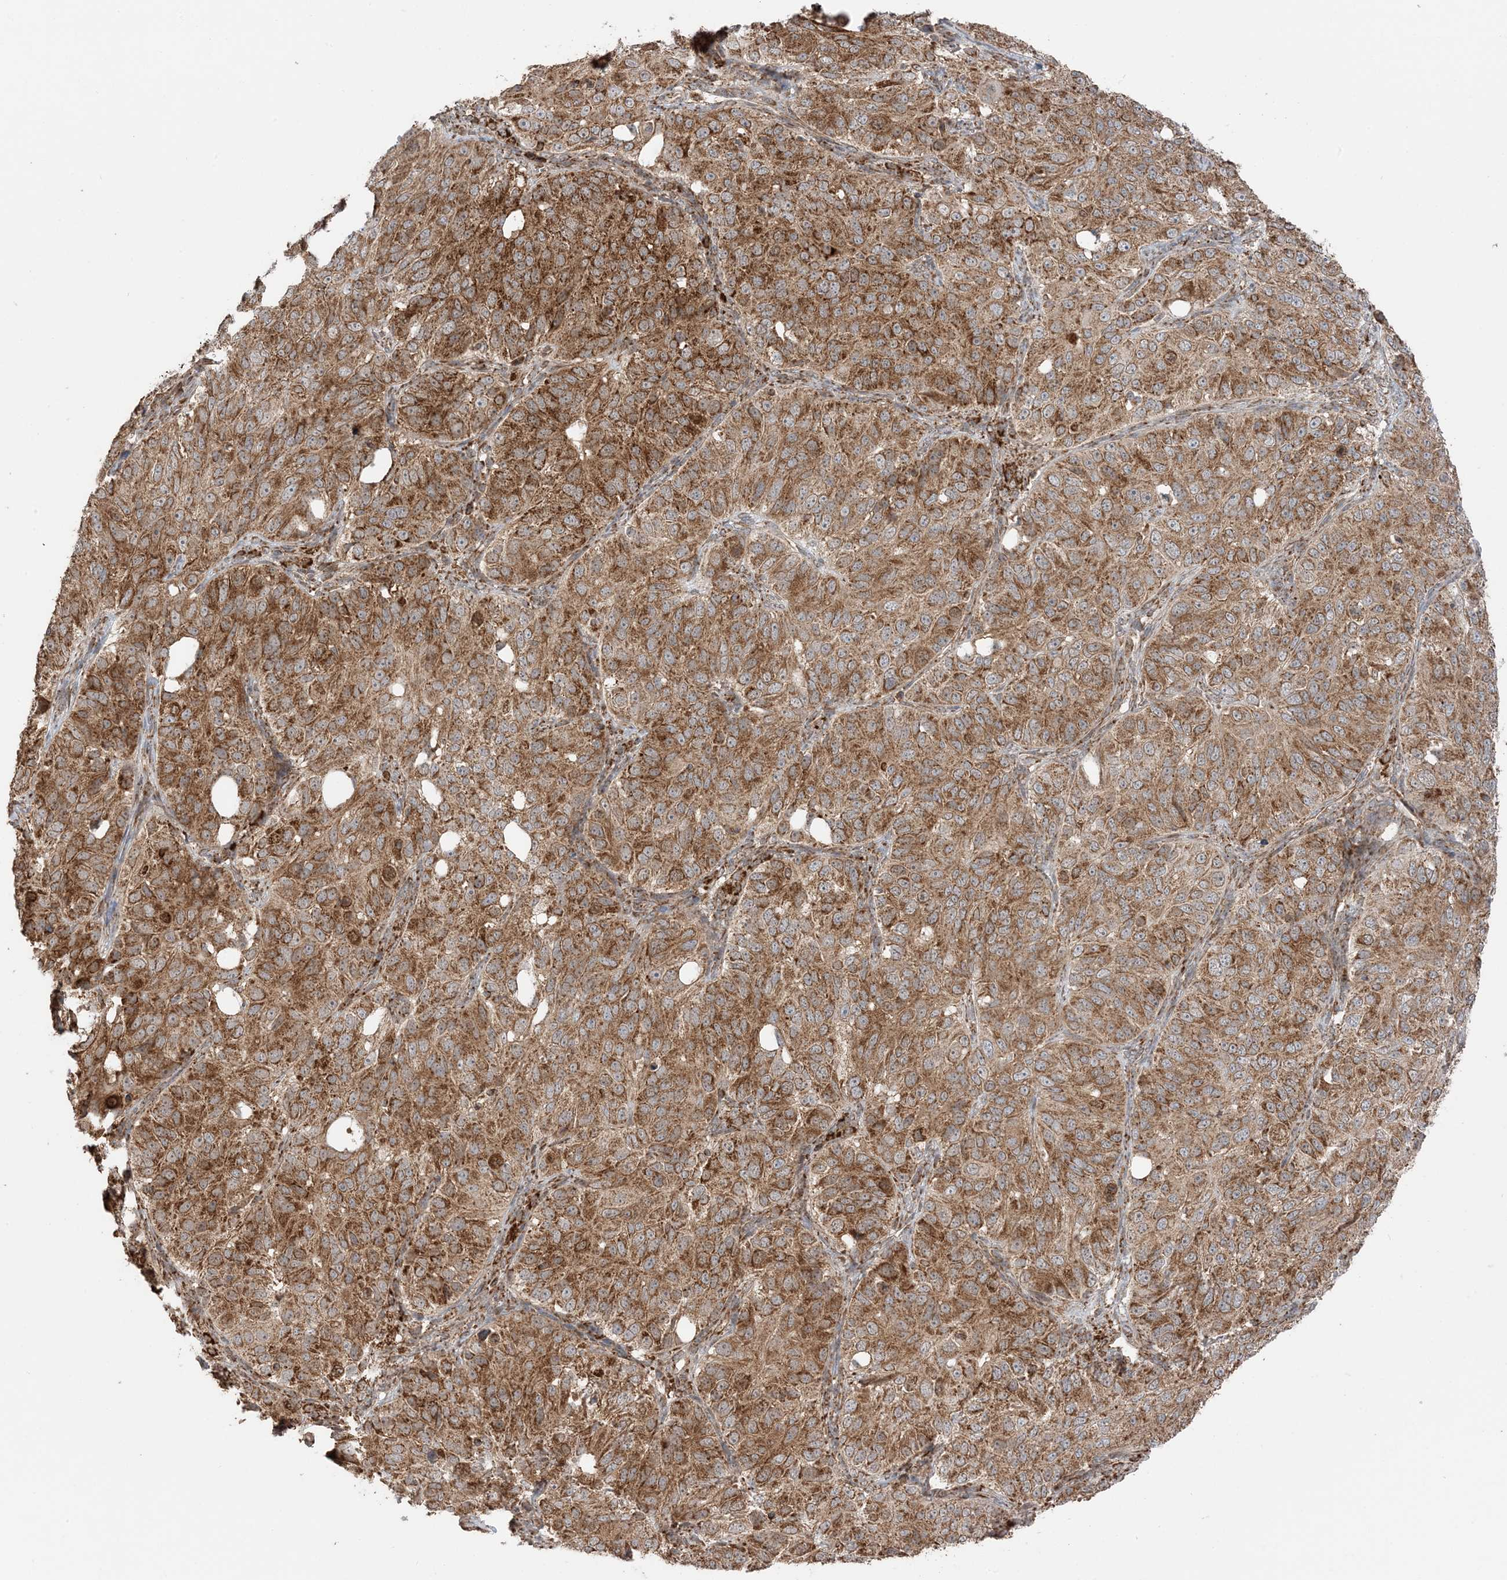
{"staining": {"intensity": "strong", "quantity": ">75%", "location": "cytoplasmic/membranous"}, "tissue": "ovarian cancer", "cell_type": "Tumor cells", "image_type": "cancer", "snomed": [{"axis": "morphology", "description": "Carcinoma, endometroid"}, {"axis": "topography", "description": "Ovary"}], "caption": "Ovarian cancer stained for a protein displays strong cytoplasmic/membranous positivity in tumor cells.", "gene": "N4BP3", "patient": {"sex": "female", "age": 51}}